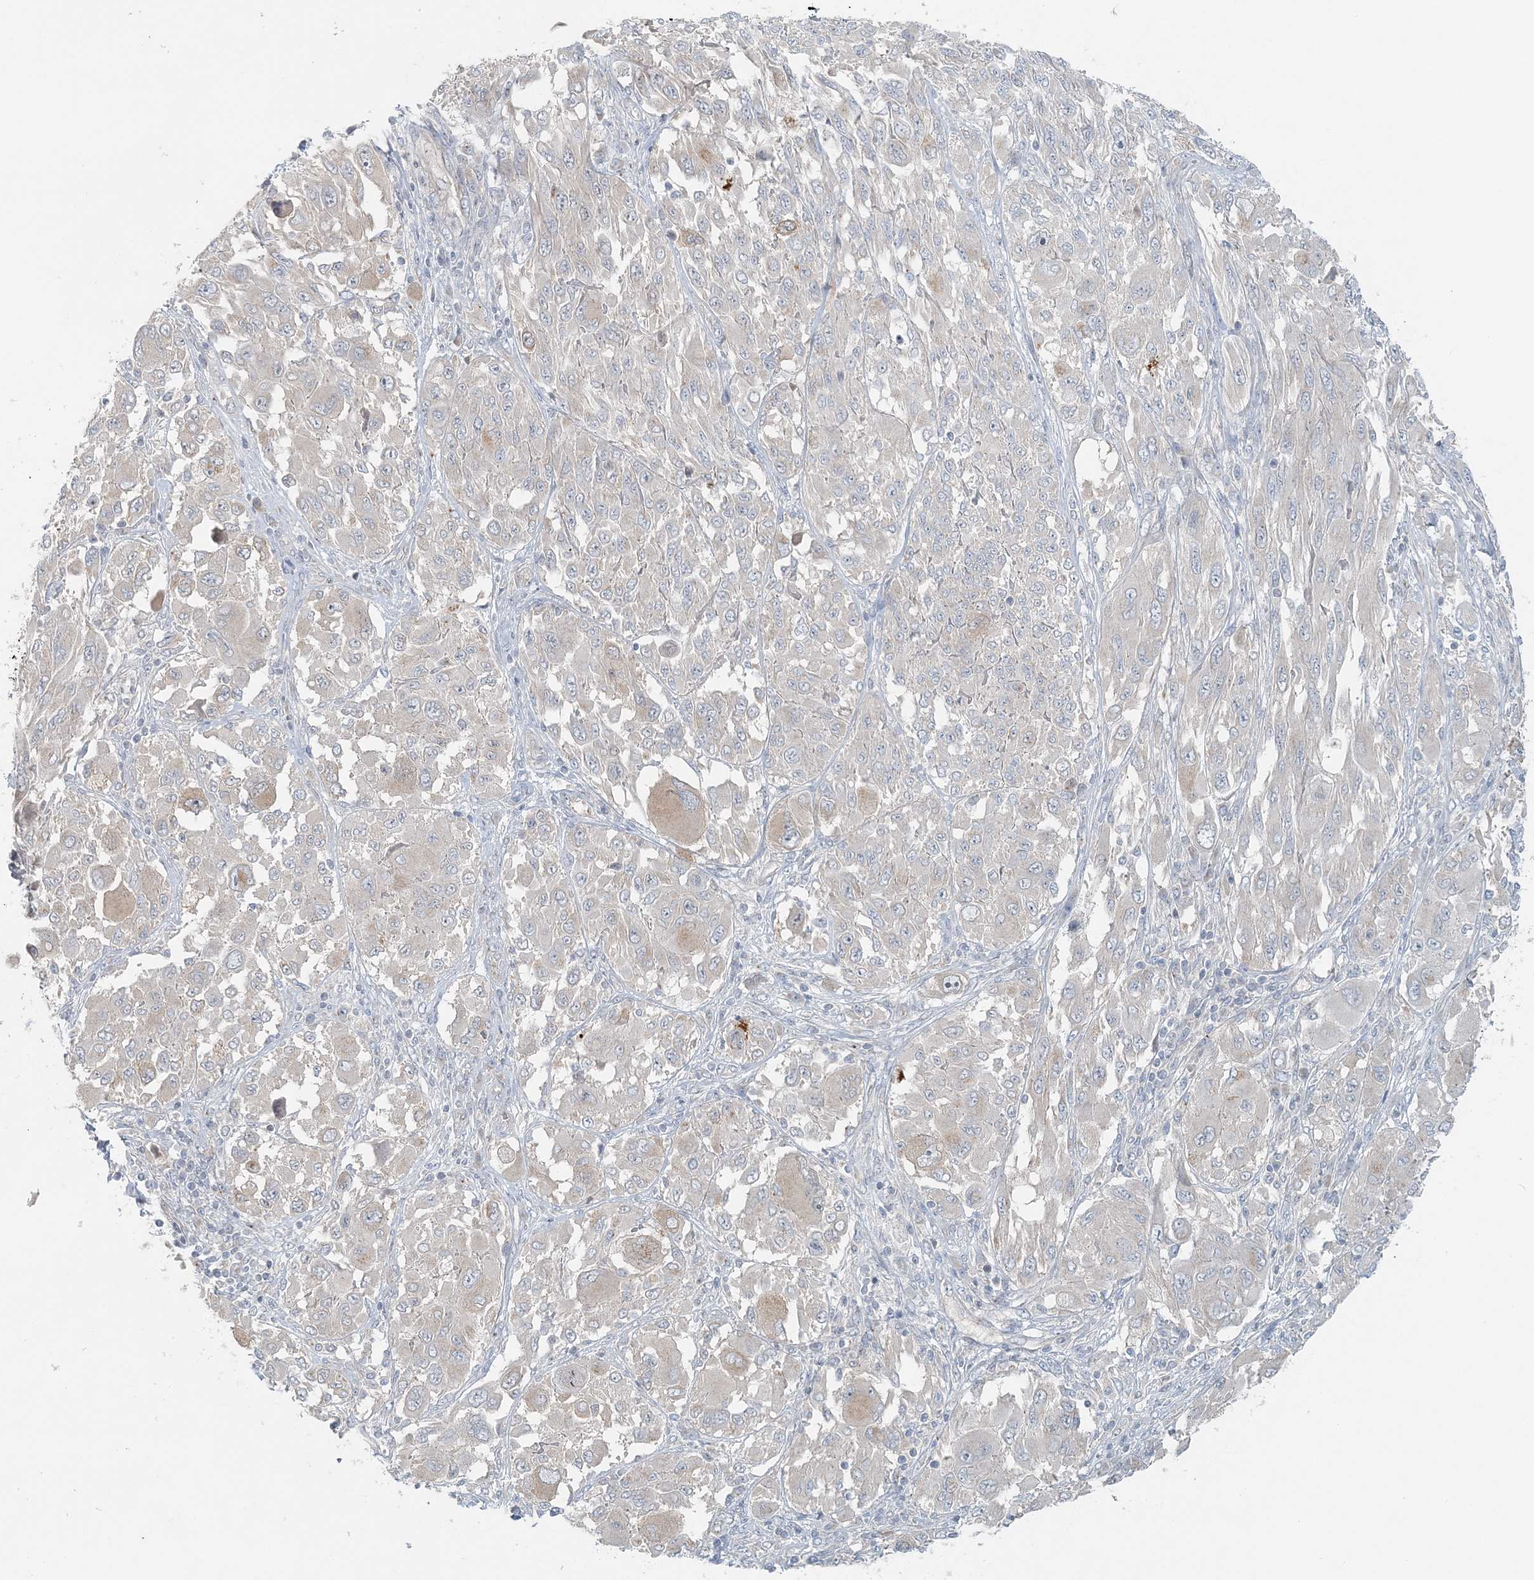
{"staining": {"intensity": "negative", "quantity": "none", "location": "none"}, "tissue": "melanoma", "cell_type": "Tumor cells", "image_type": "cancer", "snomed": [{"axis": "morphology", "description": "Malignant melanoma, NOS"}, {"axis": "topography", "description": "Skin"}], "caption": "This is an IHC photomicrograph of malignant melanoma. There is no expression in tumor cells.", "gene": "NAA11", "patient": {"sex": "female", "age": 91}}